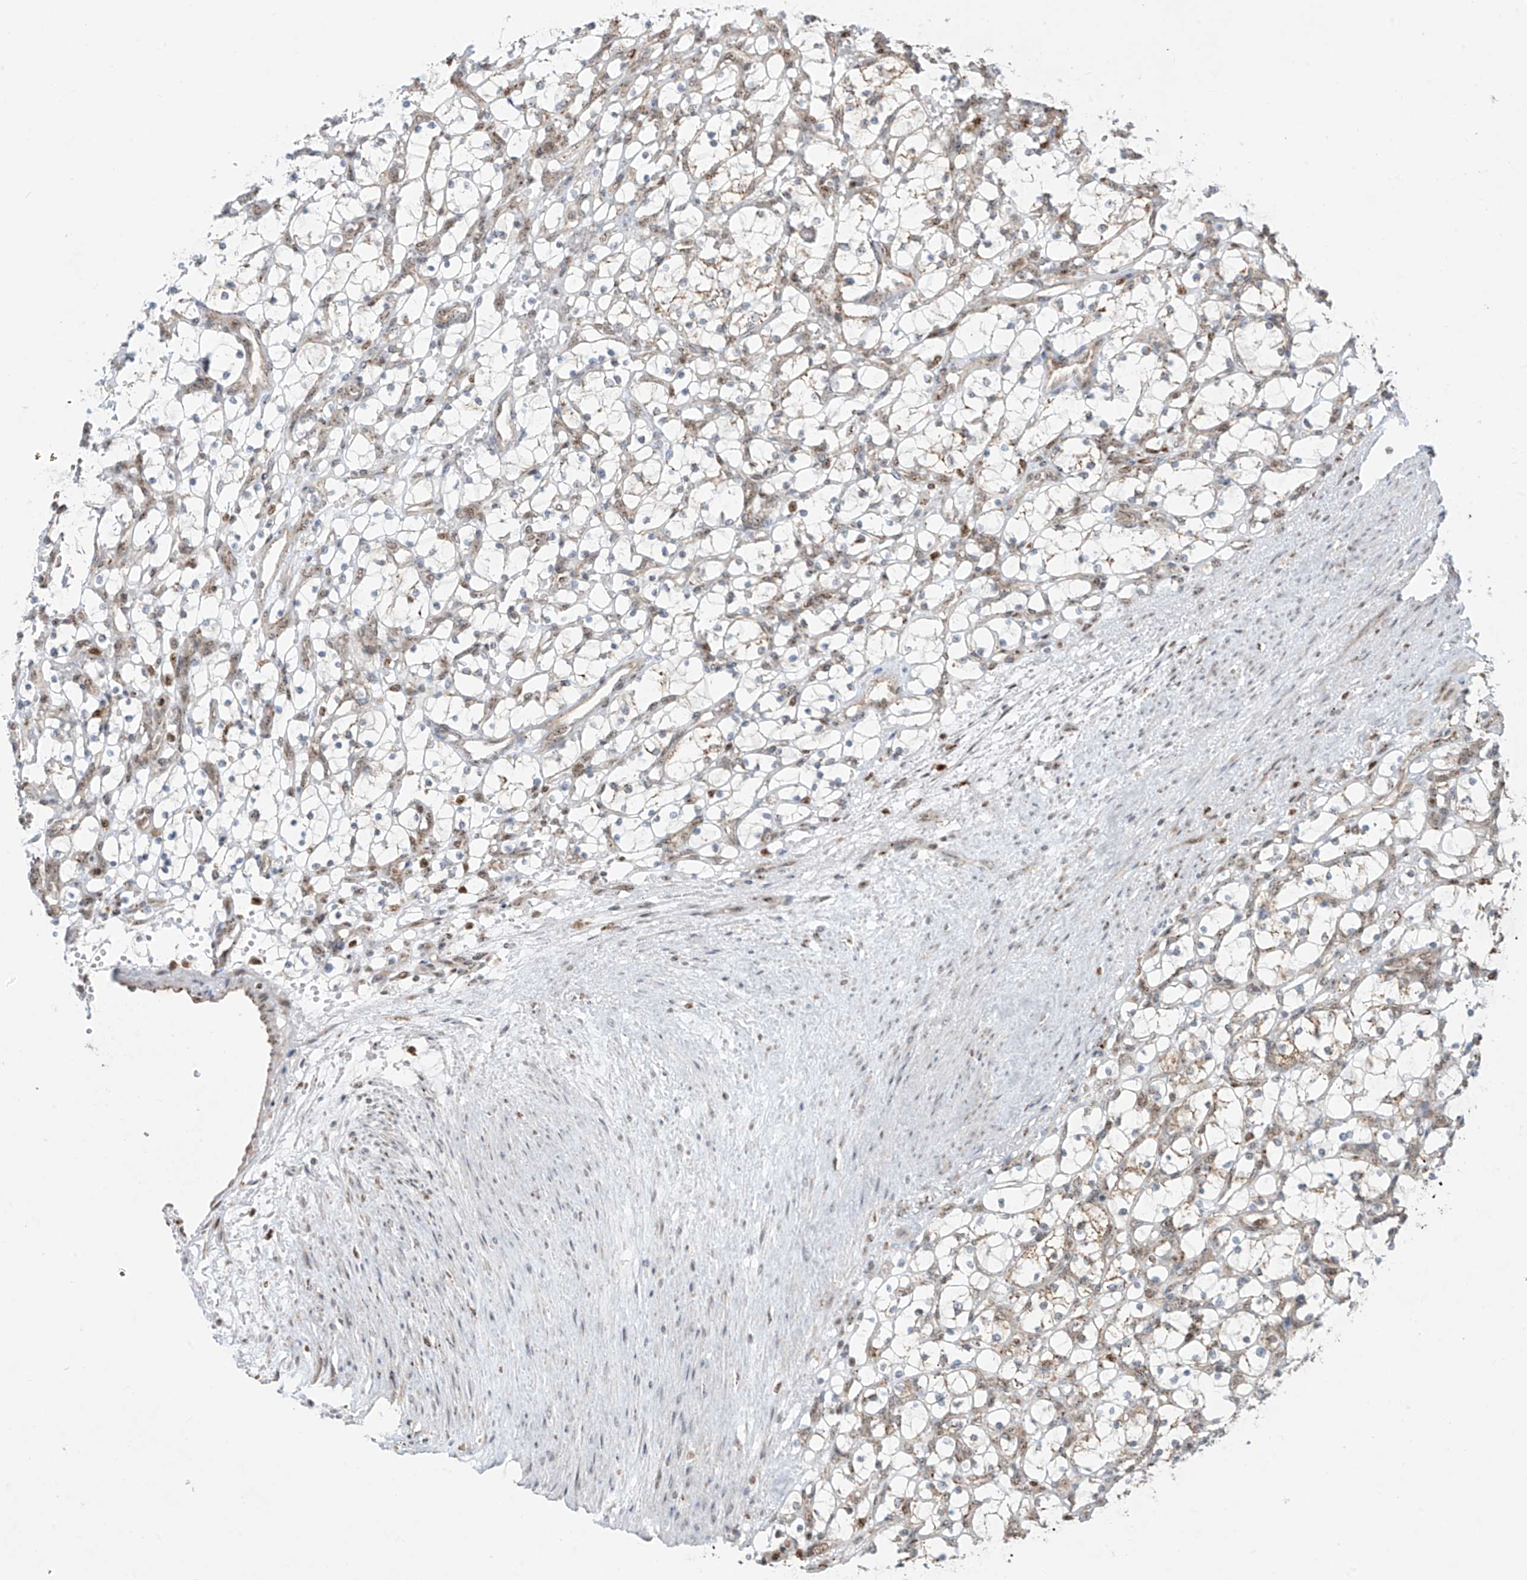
{"staining": {"intensity": "weak", "quantity": "<25%", "location": "cytoplasmic/membranous,nuclear"}, "tissue": "renal cancer", "cell_type": "Tumor cells", "image_type": "cancer", "snomed": [{"axis": "morphology", "description": "Adenocarcinoma, NOS"}, {"axis": "topography", "description": "Kidney"}], "caption": "Immunohistochemistry image of neoplastic tissue: human adenocarcinoma (renal) stained with DAB exhibits no significant protein expression in tumor cells.", "gene": "ZBTB8A", "patient": {"sex": "female", "age": 69}}